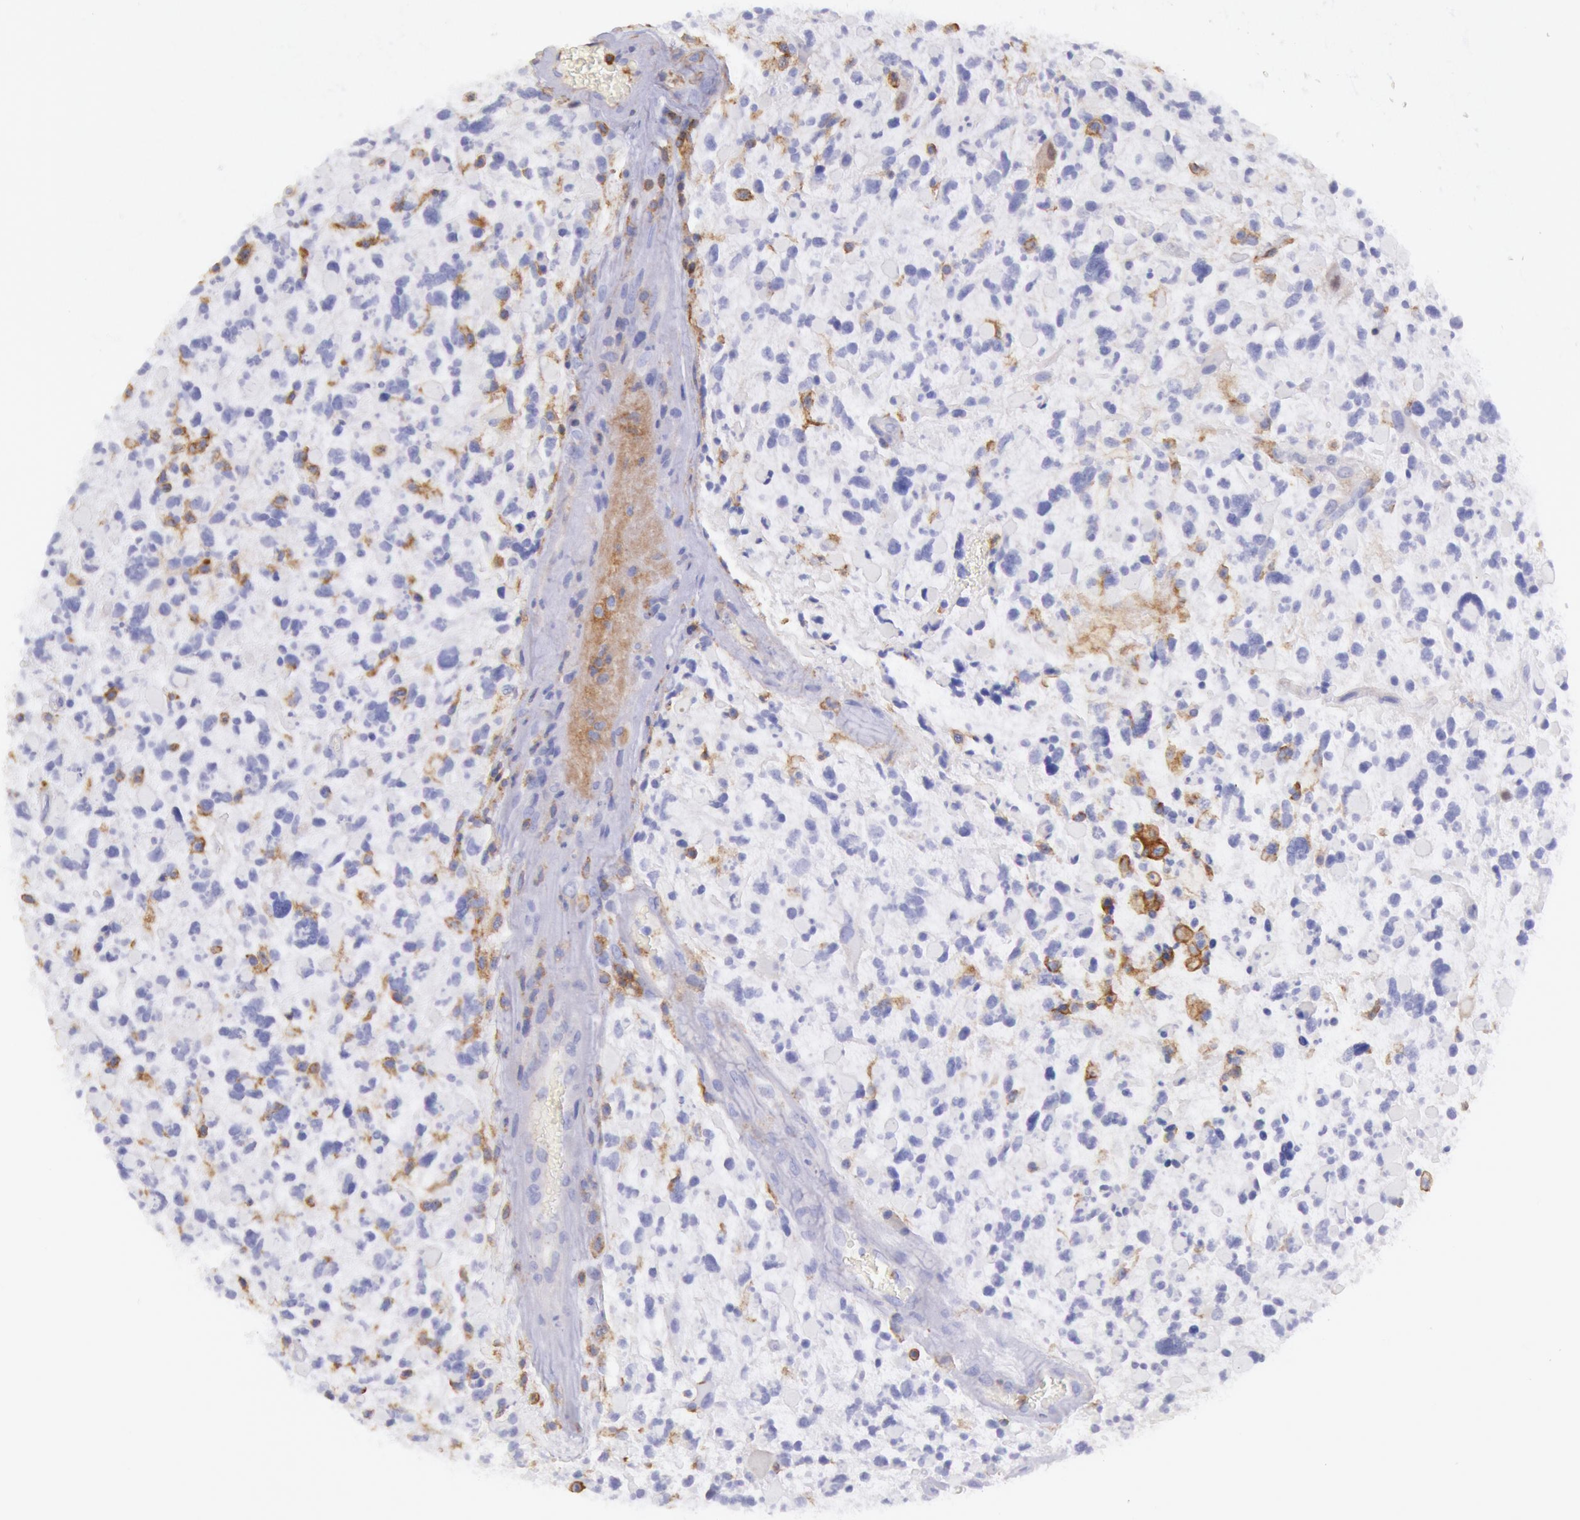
{"staining": {"intensity": "moderate", "quantity": "<25%", "location": "cytoplasmic/membranous"}, "tissue": "glioma", "cell_type": "Tumor cells", "image_type": "cancer", "snomed": [{"axis": "morphology", "description": "Glioma, malignant, High grade"}, {"axis": "topography", "description": "Brain"}], "caption": "Moderate cytoplasmic/membranous staining for a protein is seen in approximately <25% of tumor cells of glioma using IHC.", "gene": "LYN", "patient": {"sex": "female", "age": 37}}